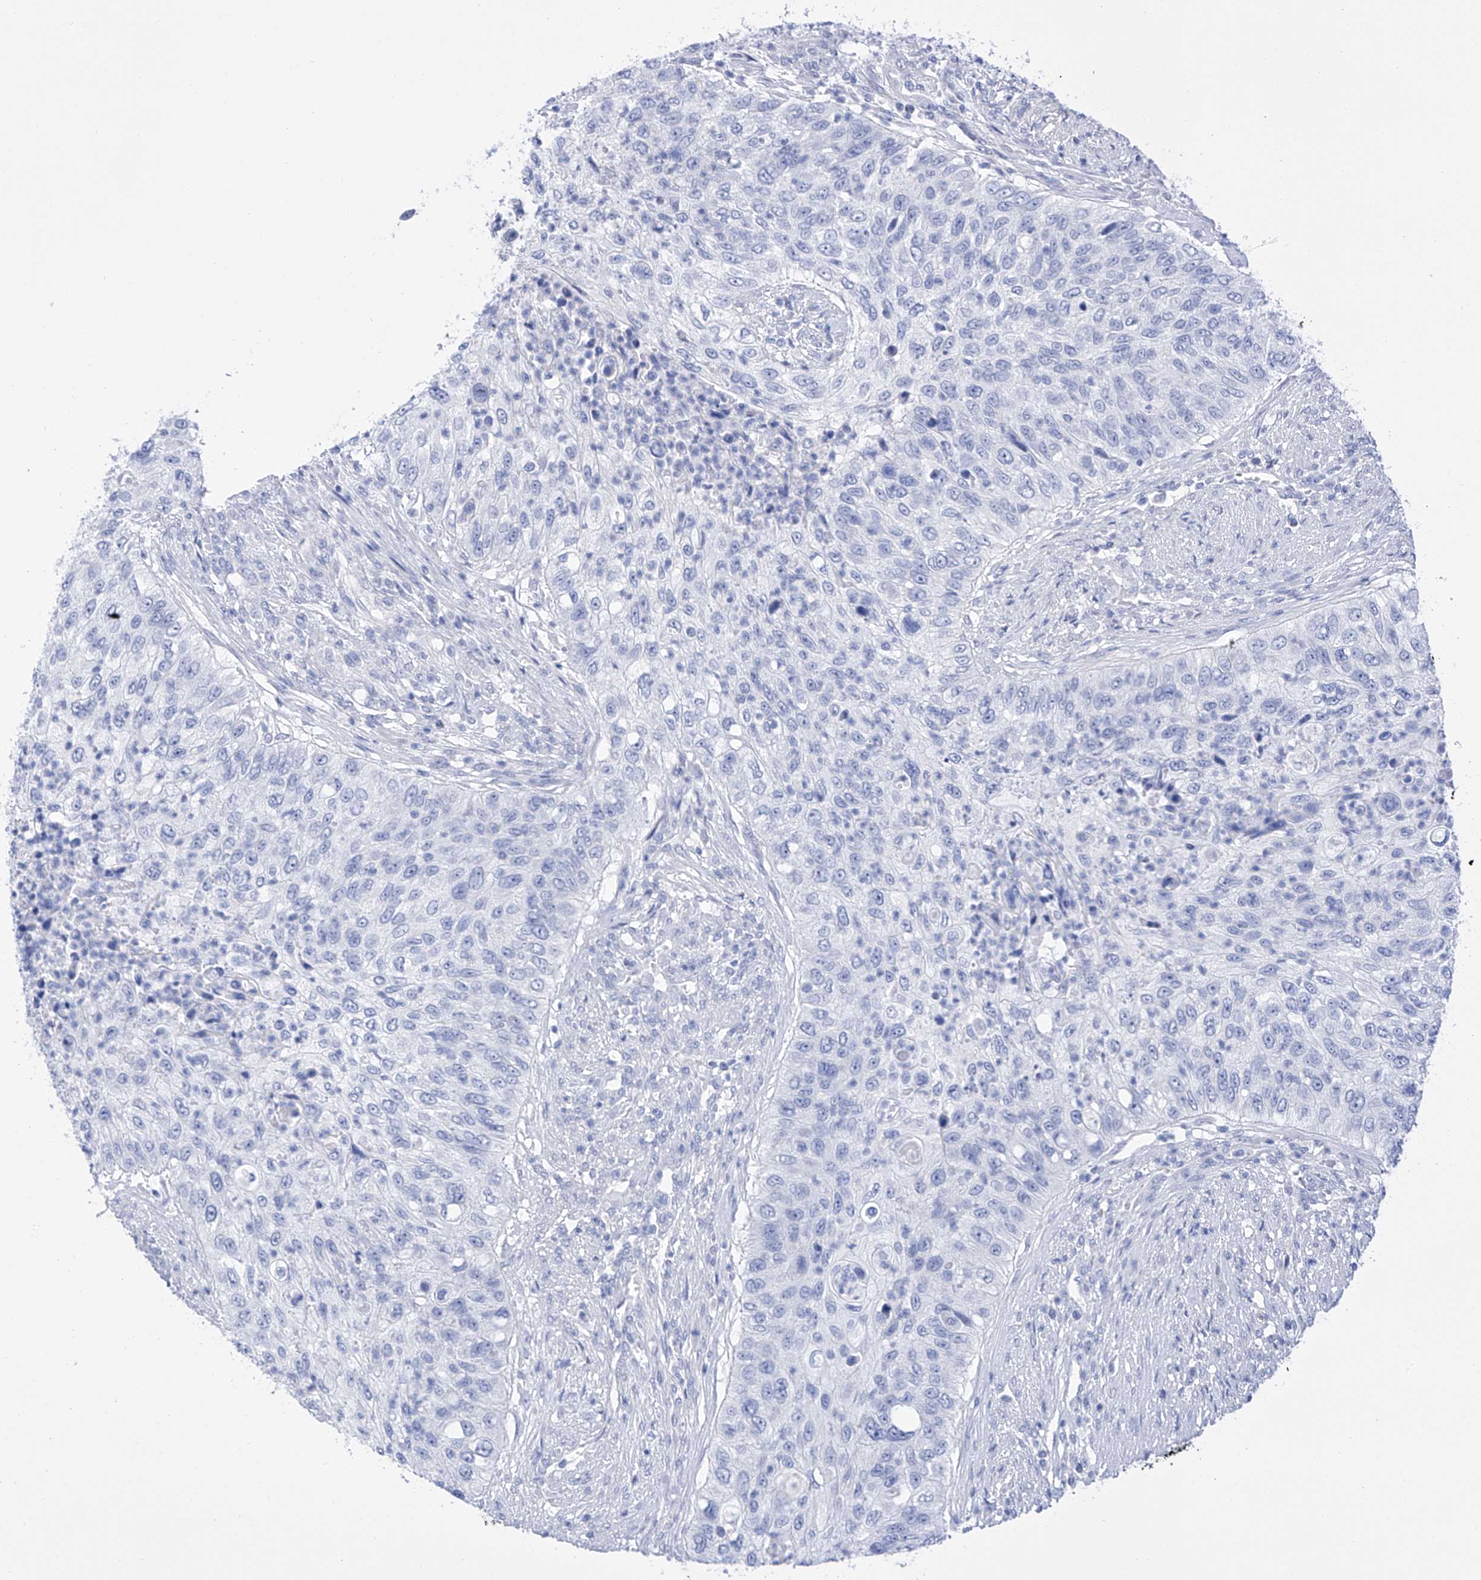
{"staining": {"intensity": "negative", "quantity": "none", "location": "none"}, "tissue": "urothelial cancer", "cell_type": "Tumor cells", "image_type": "cancer", "snomed": [{"axis": "morphology", "description": "Urothelial carcinoma, High grade"}, {"axis": "topography", "description": "Urinary bladder"}], "caption": "Tumor cells are negative for protein expression in human urothelial cancer. (DAB (3,3'-diaminobenzidine) immunohistochemistry (IHC) visualized using brightfield microscopy, high magnification).", "gene": "FLG", "patient": {"sex": "female", "age": 60}}